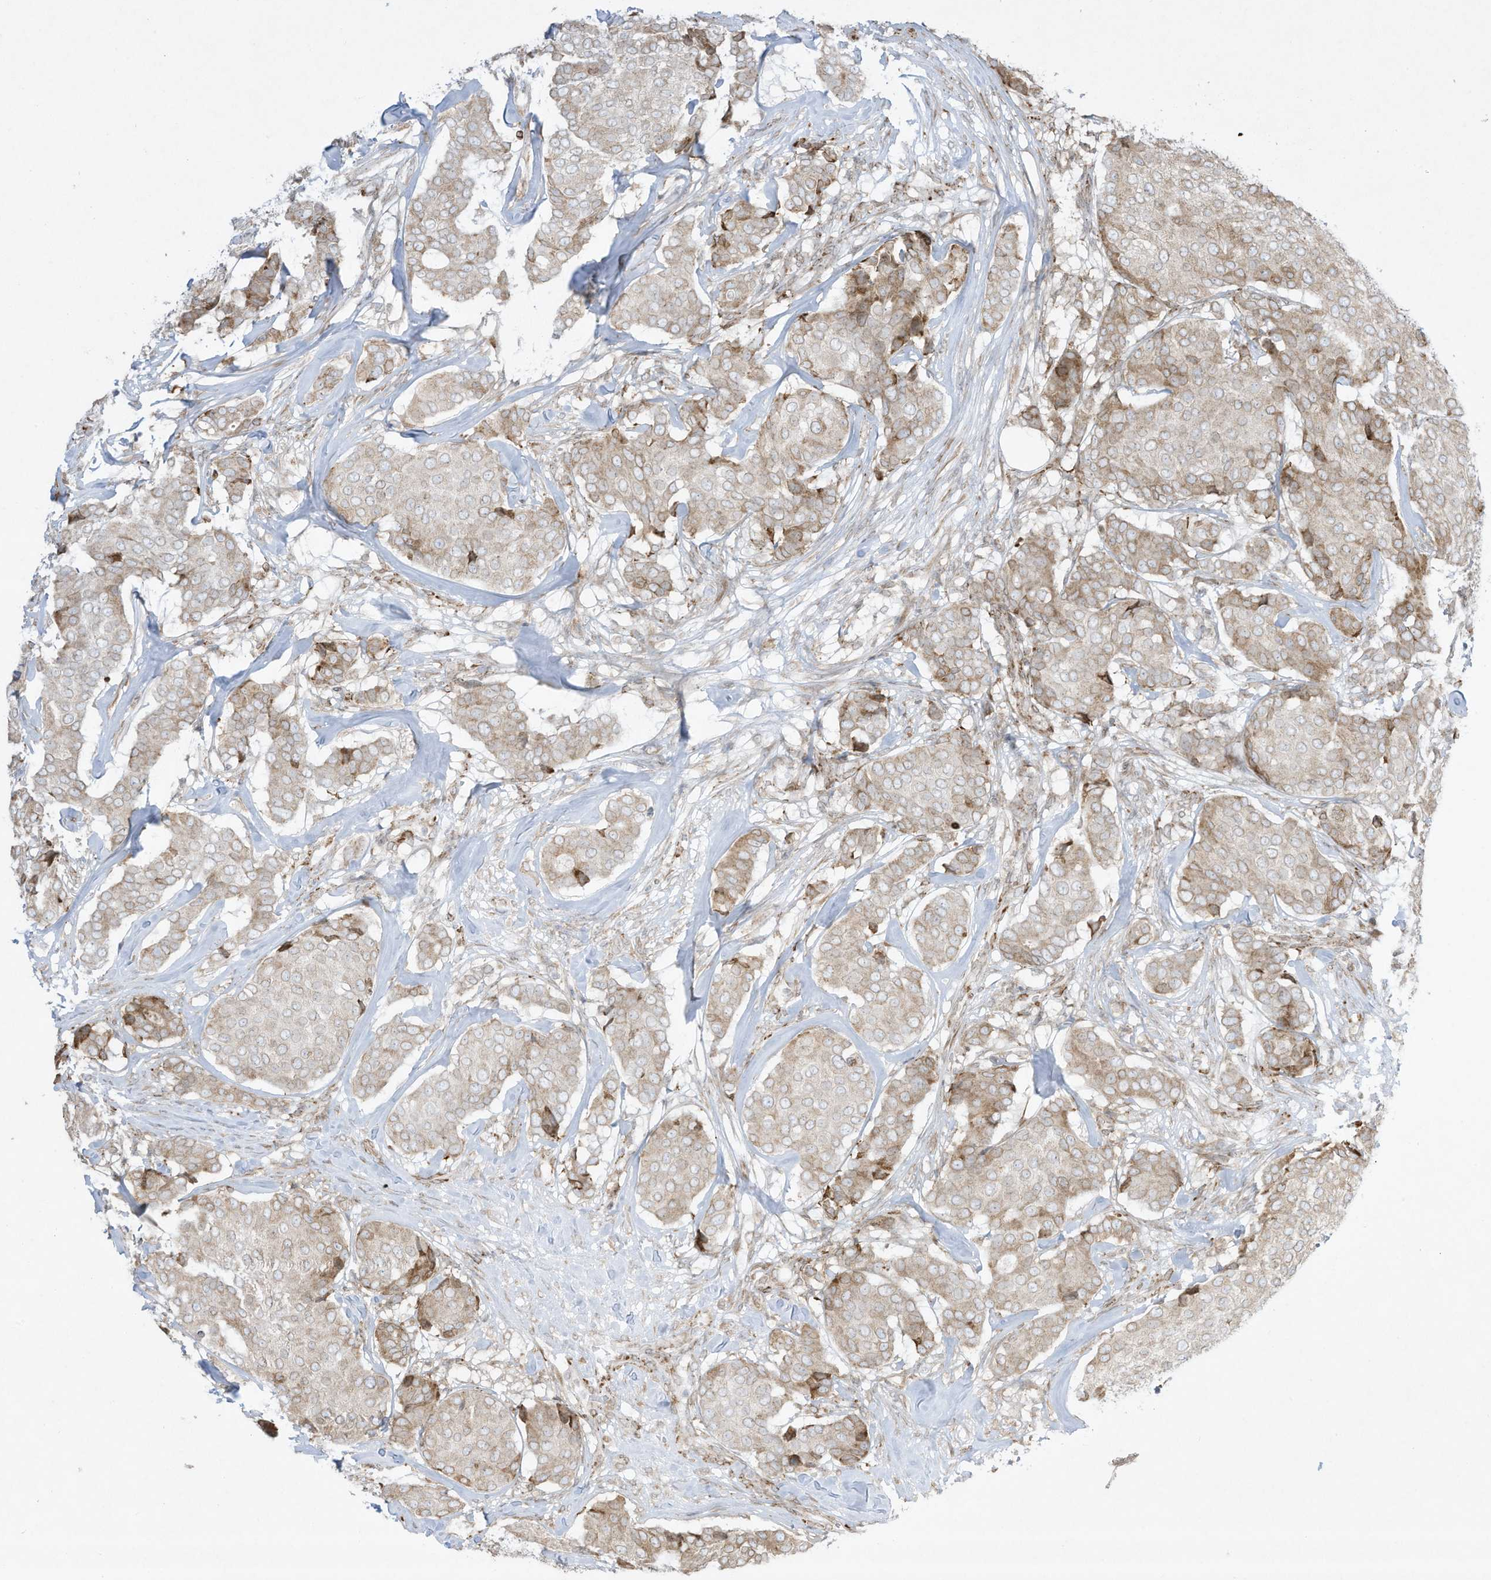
{"staining": {"intensity": "moderate", "quantity": "<25%", "location": "cytoplasmic/membranous"}, "tissue": "breast cancer", "cell_type": "Tumor cells", "image_type": "cancer", "snomed": [{"axis": "morphology", "description": "Duct carcinoma"}, {"axis": "topography", "description": "Breast"}], "caption": "Immunohistochemical staining of human breast cancer shows moderate cytoplasmic/membranous protein positivity in approximately <25% of tumor cells.", "gene": "PTK6", "patient": {"sex": "female", "age": 75}}